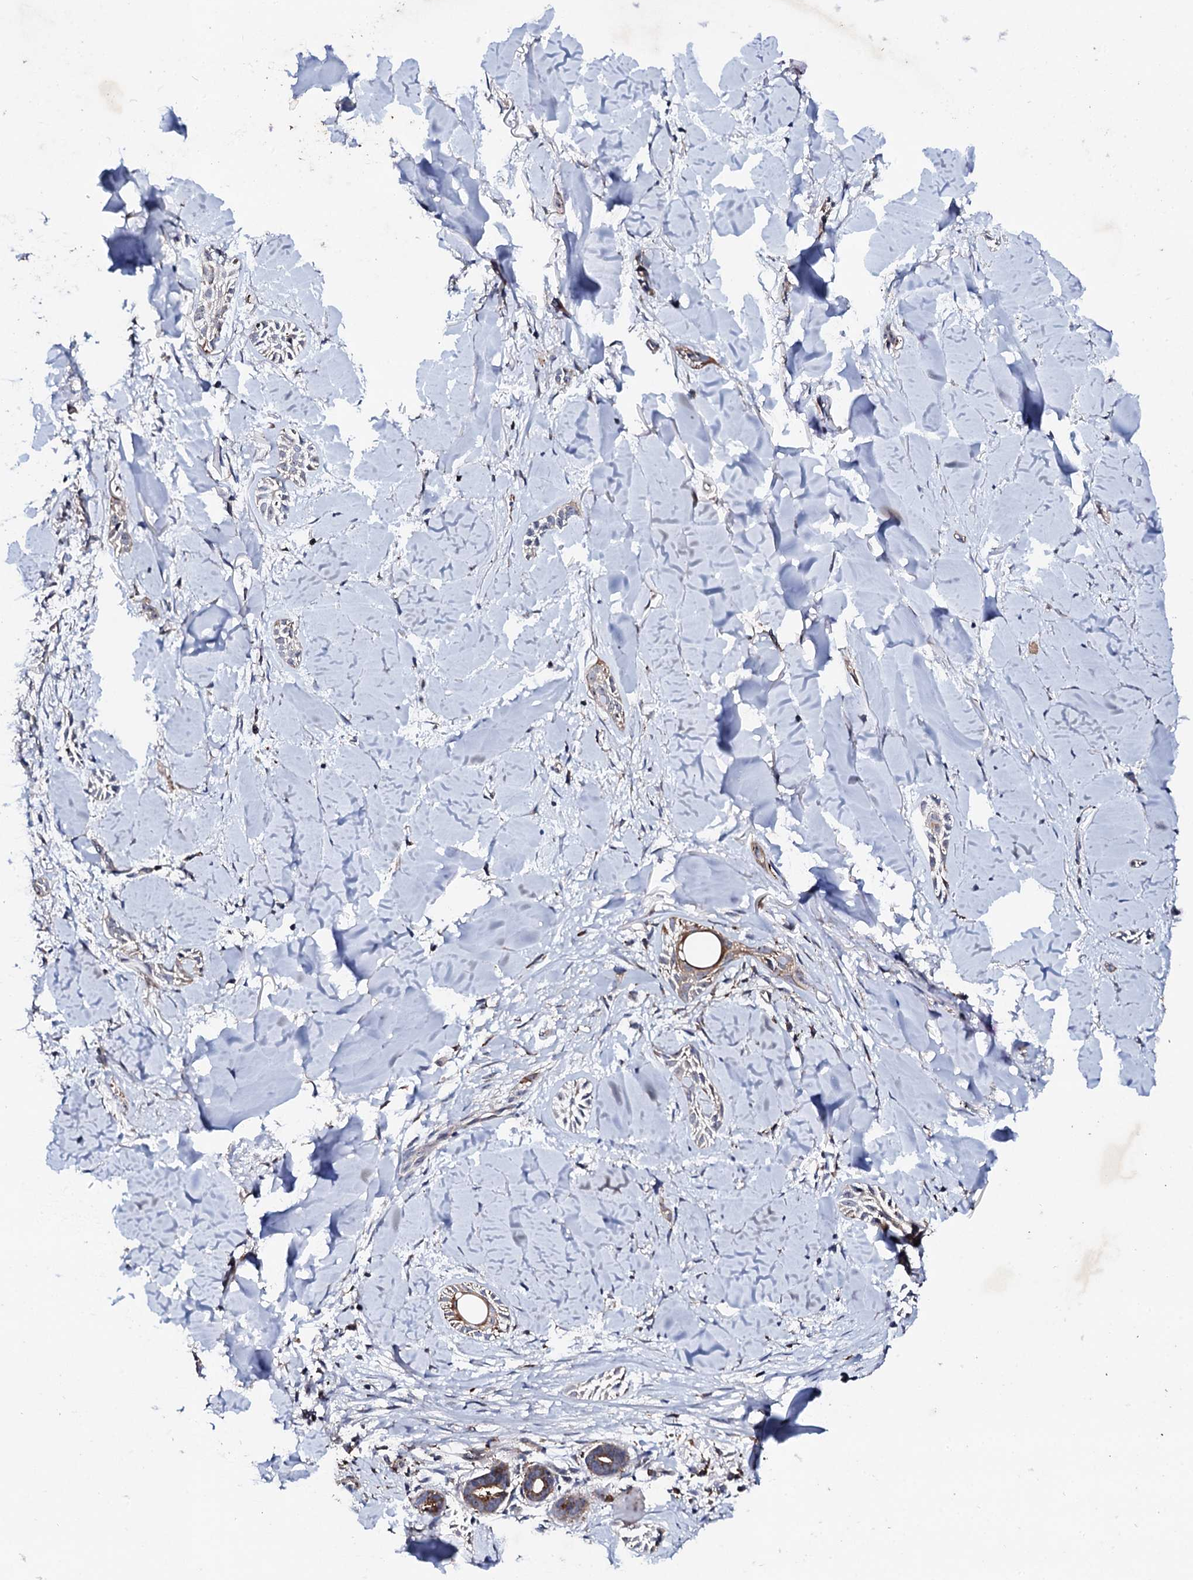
{"staining": {"intensity": "moderate", "quantity": "25%-75%", "location": "cytoplasmic/membranous"}, "tissue": "skin cancer", "cell_type": "Tumor cells", "image_type": "cancer", "snomed": [{"axis": "morphology", "description": "Basal cell carcinoma"}, {"axis": "topography", "description": "Skin"}], "caption": "Human skin cancer (basal cell carcinoma) stained with a protein marker demonstrates moderate staining in tumor cells.", "gene": "GTPBP4", "patient": {"sex": "female", "age": 59}}